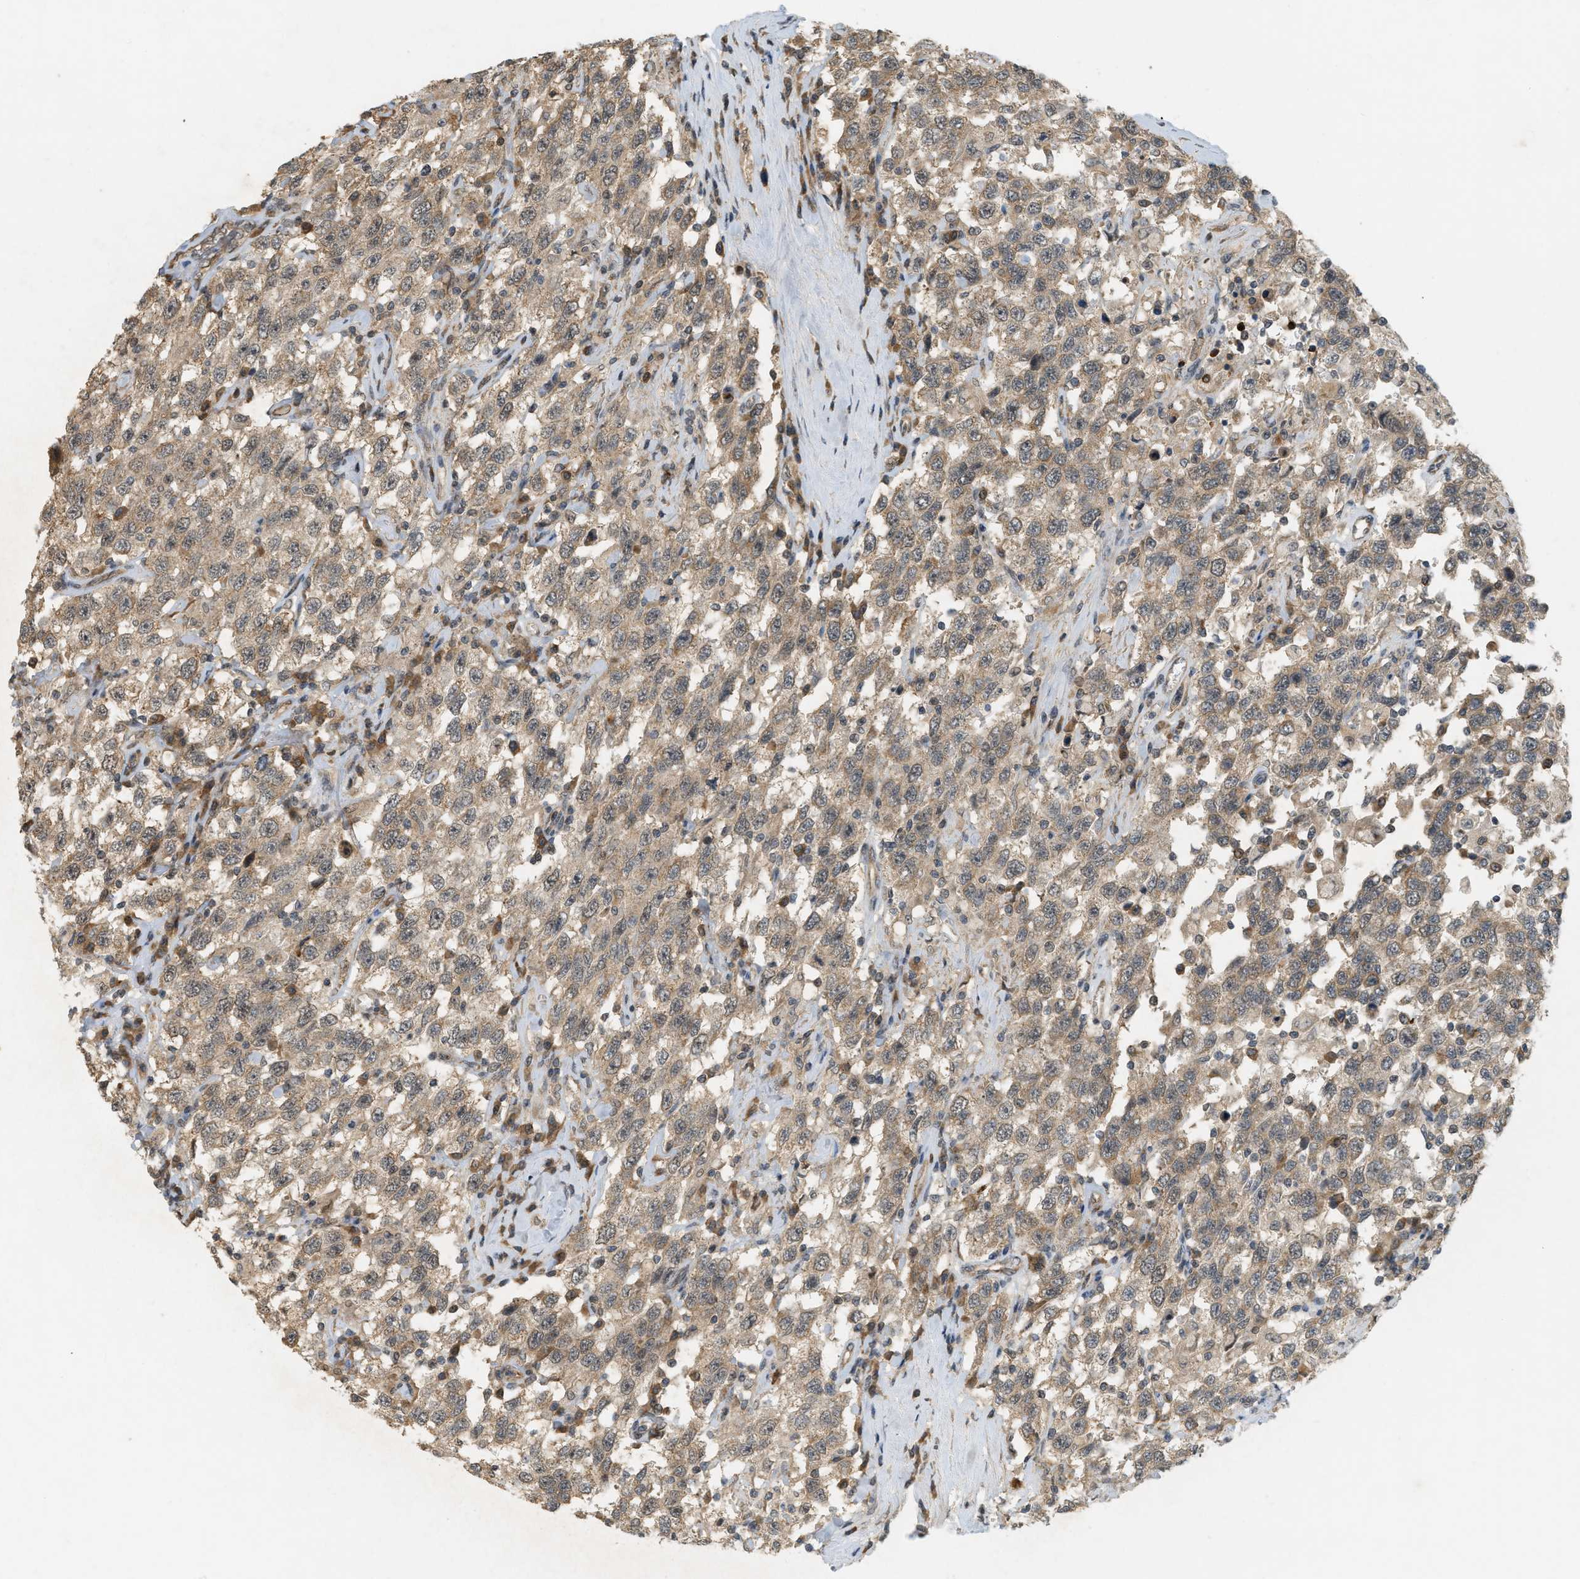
{"staining": {"intensity": "moderate", "quantity": ">75%", "location": "cytoplasmic/membranous"}, "tissue": "testis cancer", "cell_type": "Tumor cells", "image_type": "cancer", "snomed": [{"axis": "morphology", "description": "Seminoma, NOS"}, {"axis": "topography", "description": "Testis"}], "caption": "A brown stain labels moderate cytoplasmic/membranous staining of a protein in testis cancer tumor cells. (DAB = brown stain, brightfield microscopy at high magnification).", "gene": "PRKD1", "patient": {"sex": "male", "age": 41}}